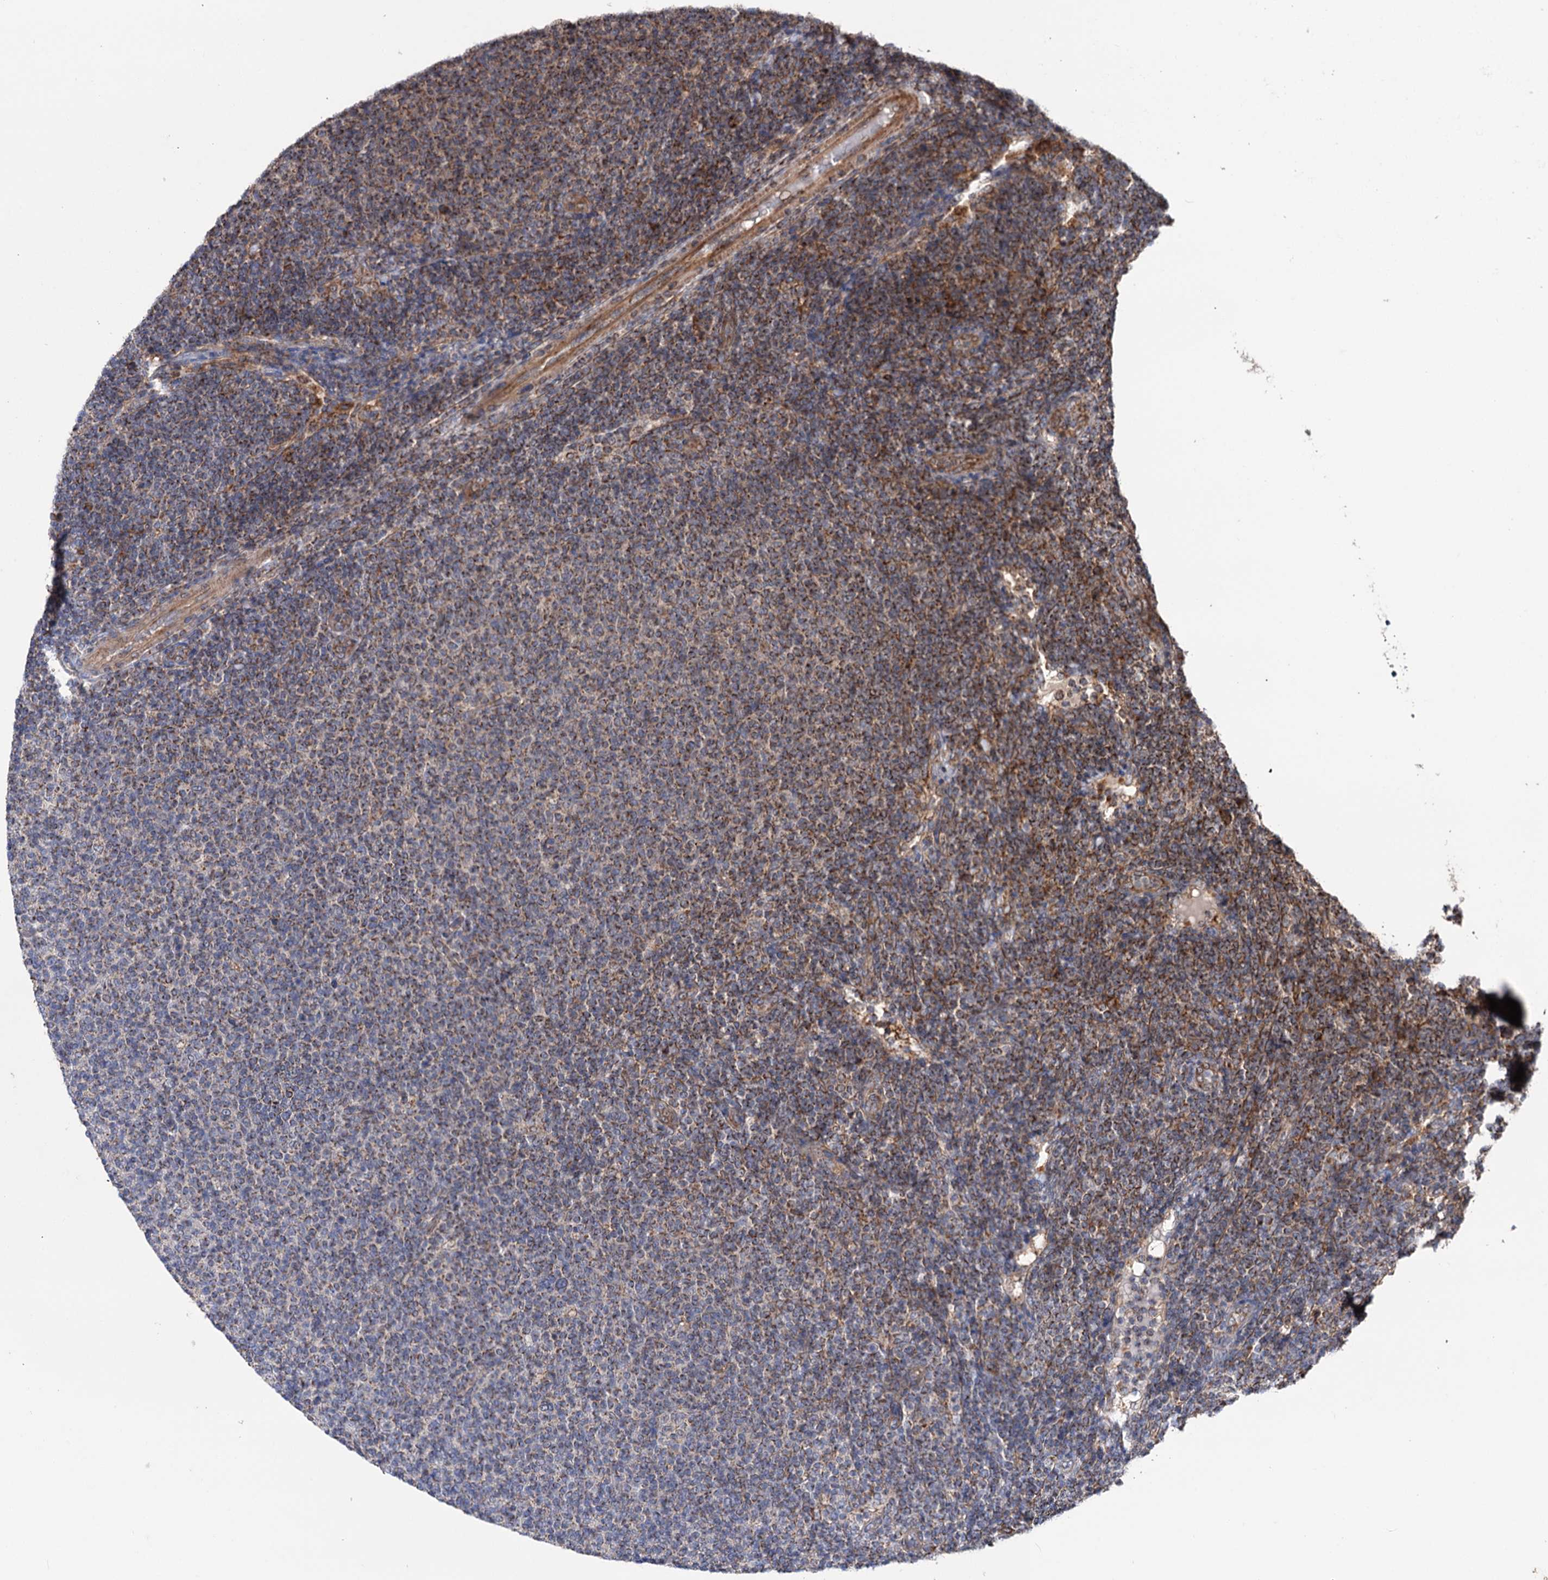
{"staining": {"intensity": "moderate", "quantity": ">75%", "location": "cytoplasmic/membranous"}, "tissue": "lymphoma", "cell_type": "Tumor cells", "image_type": "cancer", "snomed": [{"axis": "morphology", "description": "Malignant lymphoma, non-Hodgkin's type, Low grade"}, {"axis": "topography", "description": "Lymph node"}], "caption": "Moderate cytoplasmic/membranous staining is appreciated in approximately >75% of tumor cells in lymphoma.", "gene": "SUCLA2", "patient": {"sex": "male", "age": 66}}